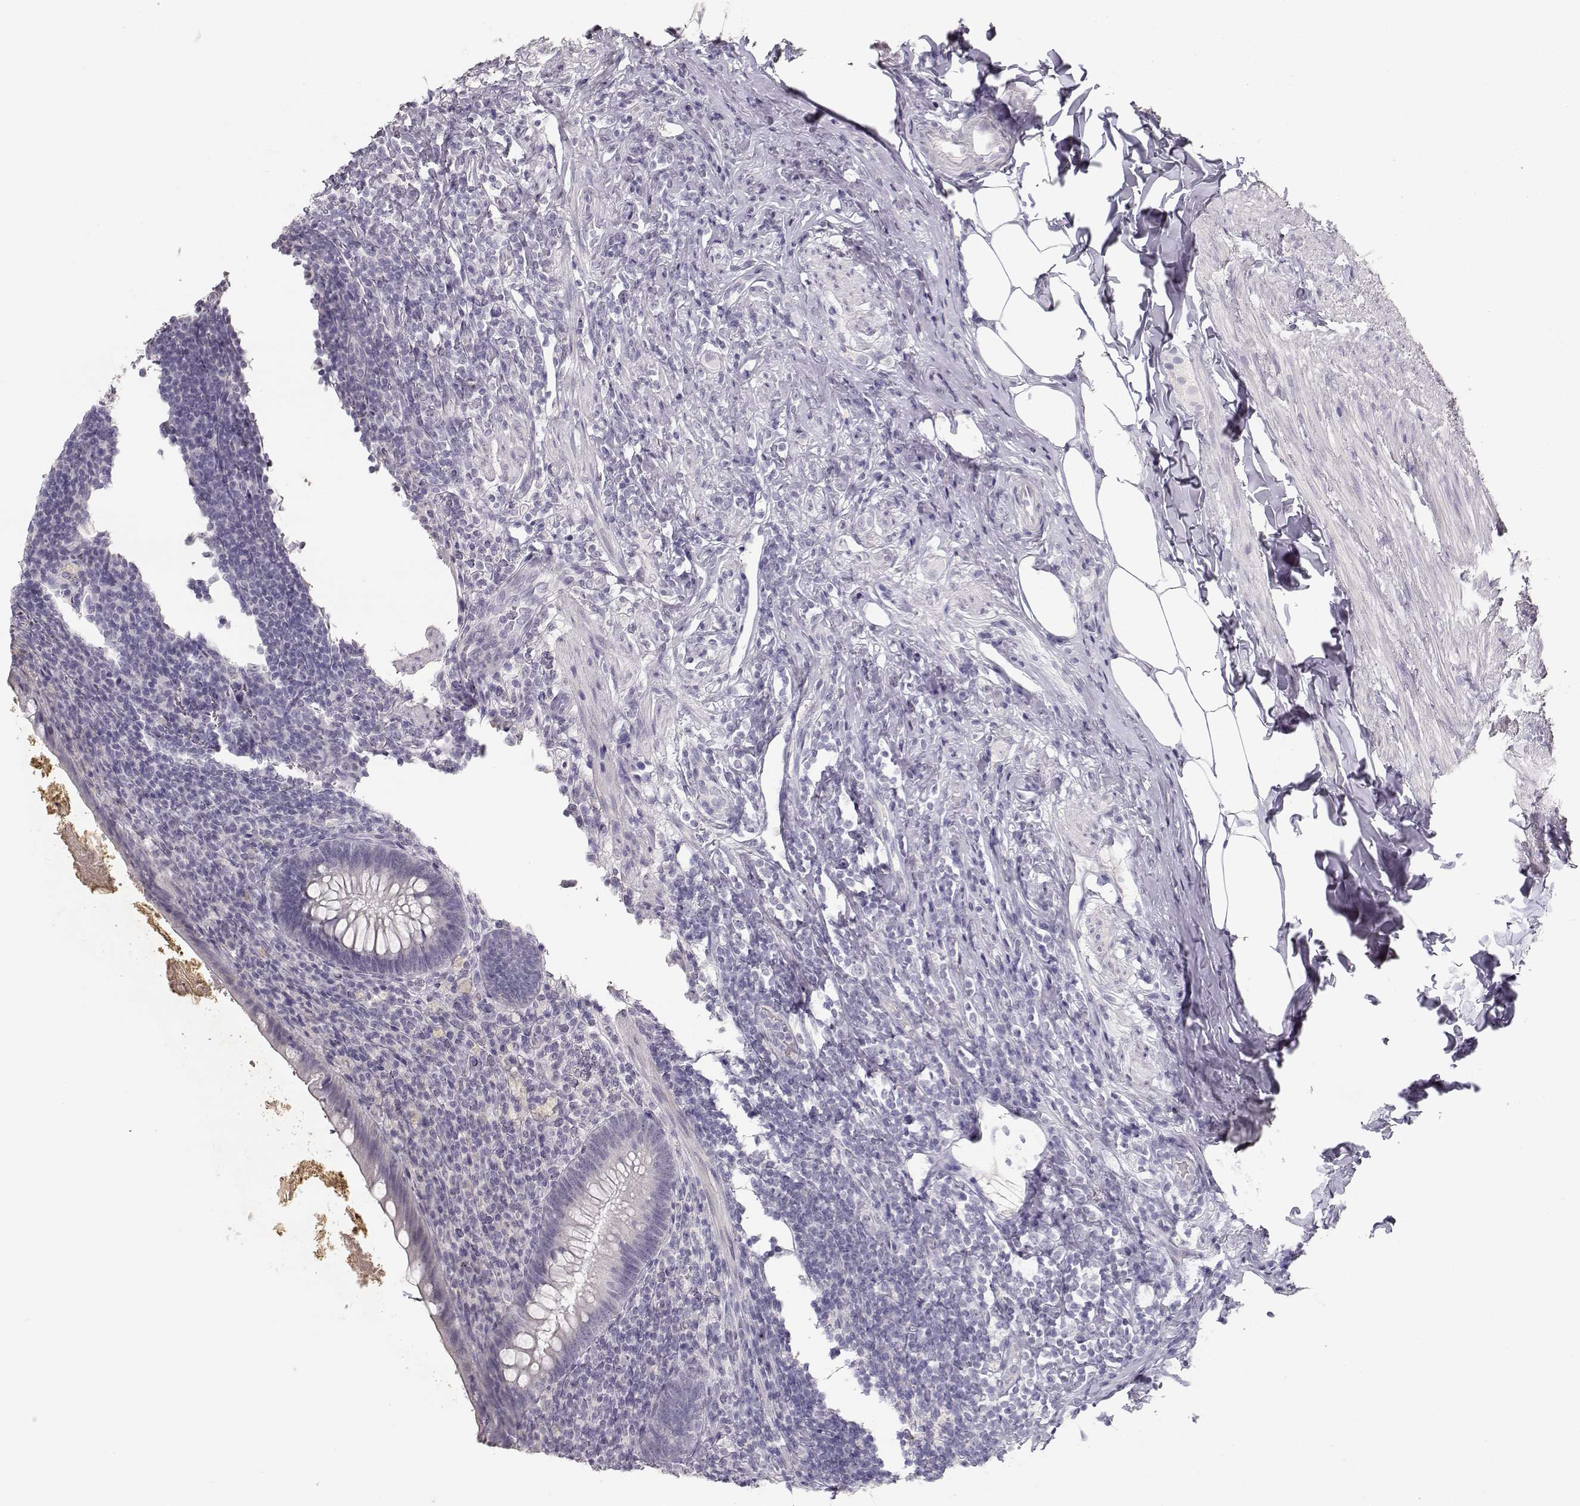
{"staining": {"intensity": "negative", "quantity": "none", "location": "none"}, "tissue": "appendix", "cell_type": "Glandular cells", "image_type": "normal", "snomed": [{"axis": "morphology", "description": "Normal tissue, NOS"}, {"axis": "topography", "description": "Appendix"}], "caption": "High magnification brightfield microscopy of normal appendix stained with DAB (3,3'-diaminobenzidine) (brown) and counterstained with hematoxylin (blue): glandular cells show no significant positivity.", "gene": "TKTL1", "patient": {"sex": "male", "age": 47}}